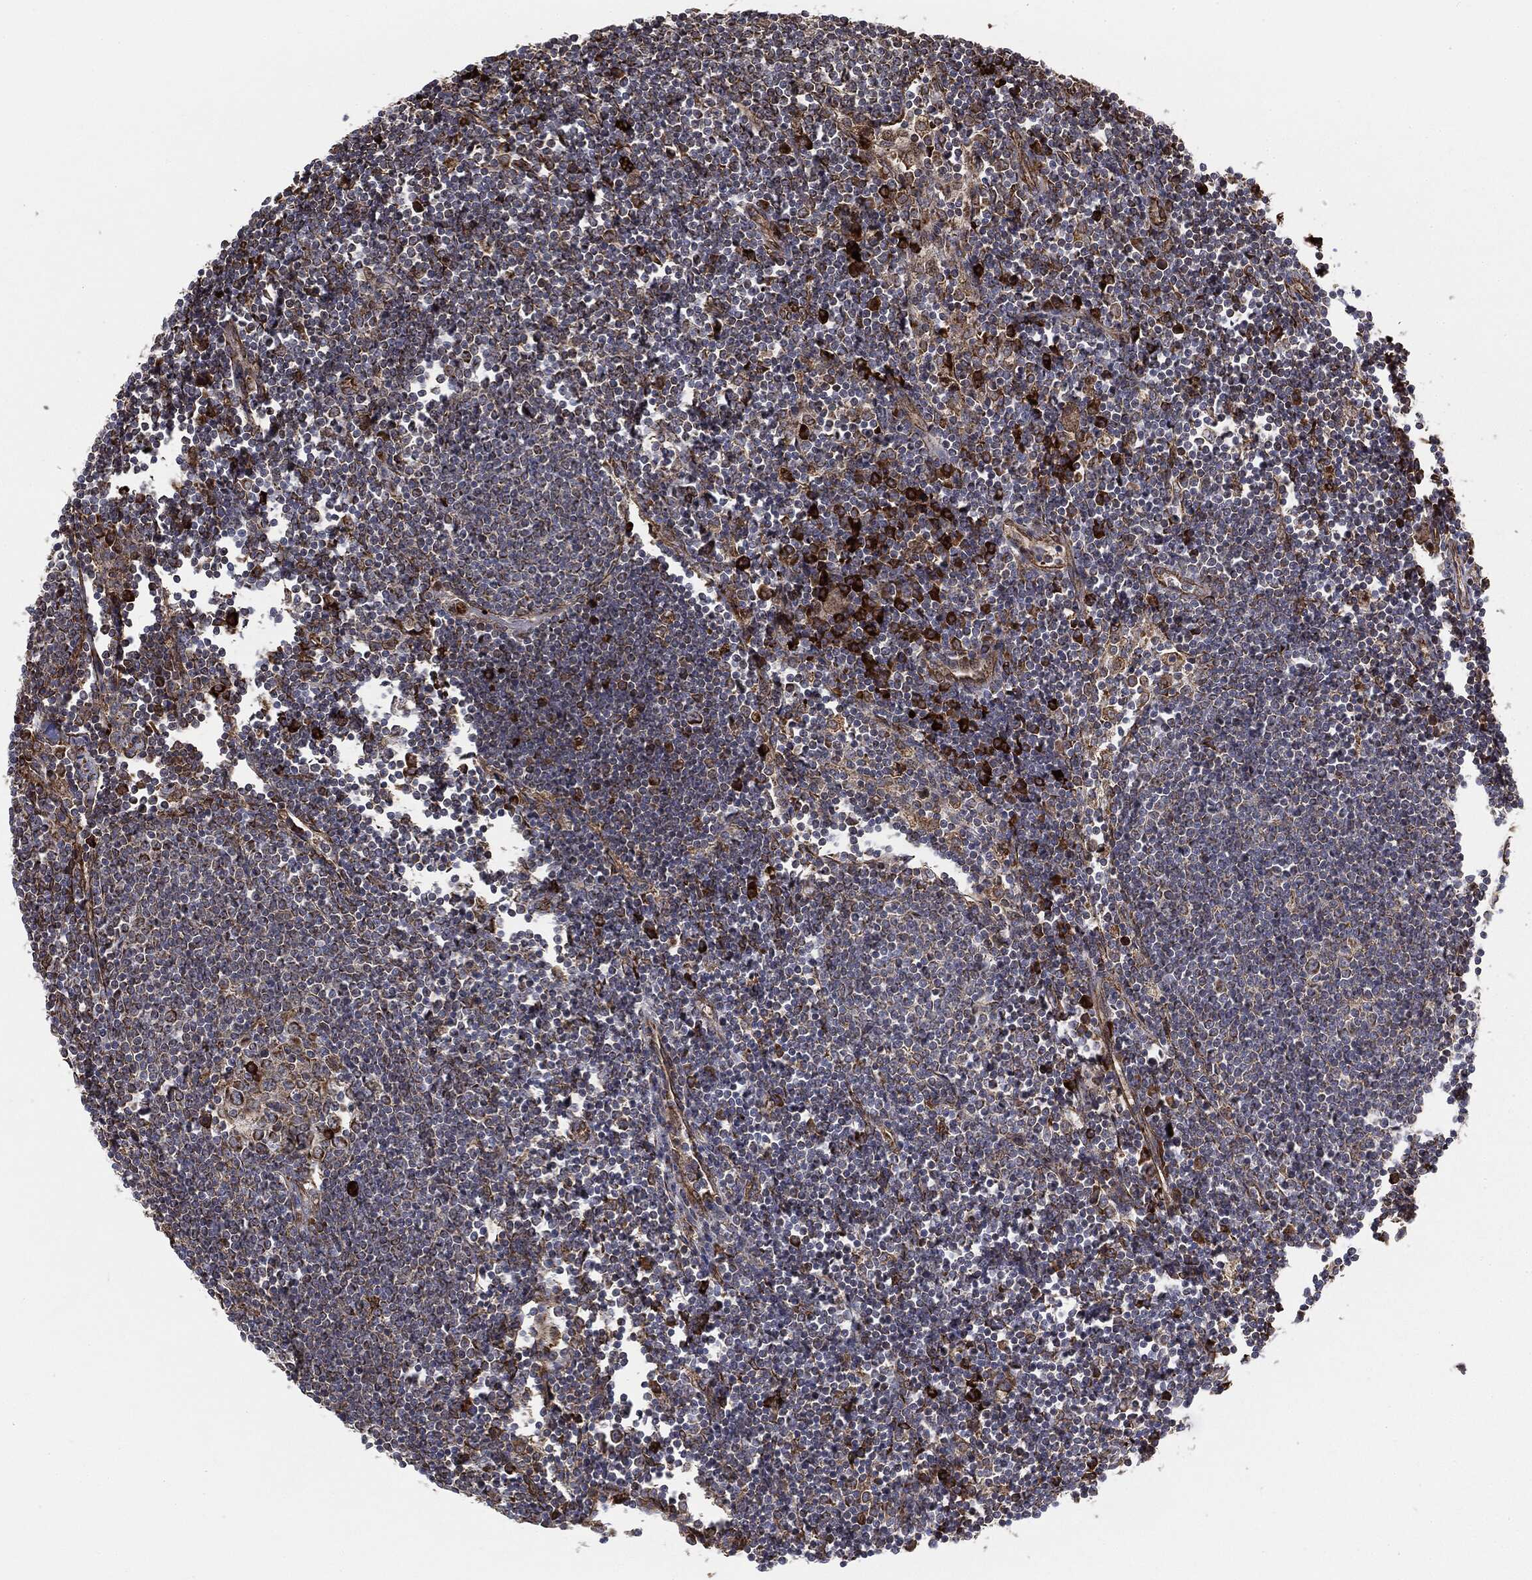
{"staining": {"intensity": "strong", "quantity": "<25%", "location": "cytoplasmic/membranous"}, "tissue": "lymph node", "cell_type": "Germinal center cells", "image_type": "normal", "snomed": [{"axis": "morphology", "description": "Normal tissue, NOS"}, {"axis": "morphology", "description": "Adenocarcinoma, NOS"}, {"axis": "topography", "description": "Lymph node"}, {"axis": "topography", "description": "Pancreas"}], "caption": "Germinal center cells demonstrate medium levels of strong cytoplasmic/membranous staining in approximately <25% of cells in unremarkable human lymph node.", "gene": "CYLD", "patient": {"sex": "female", "age": 58}}